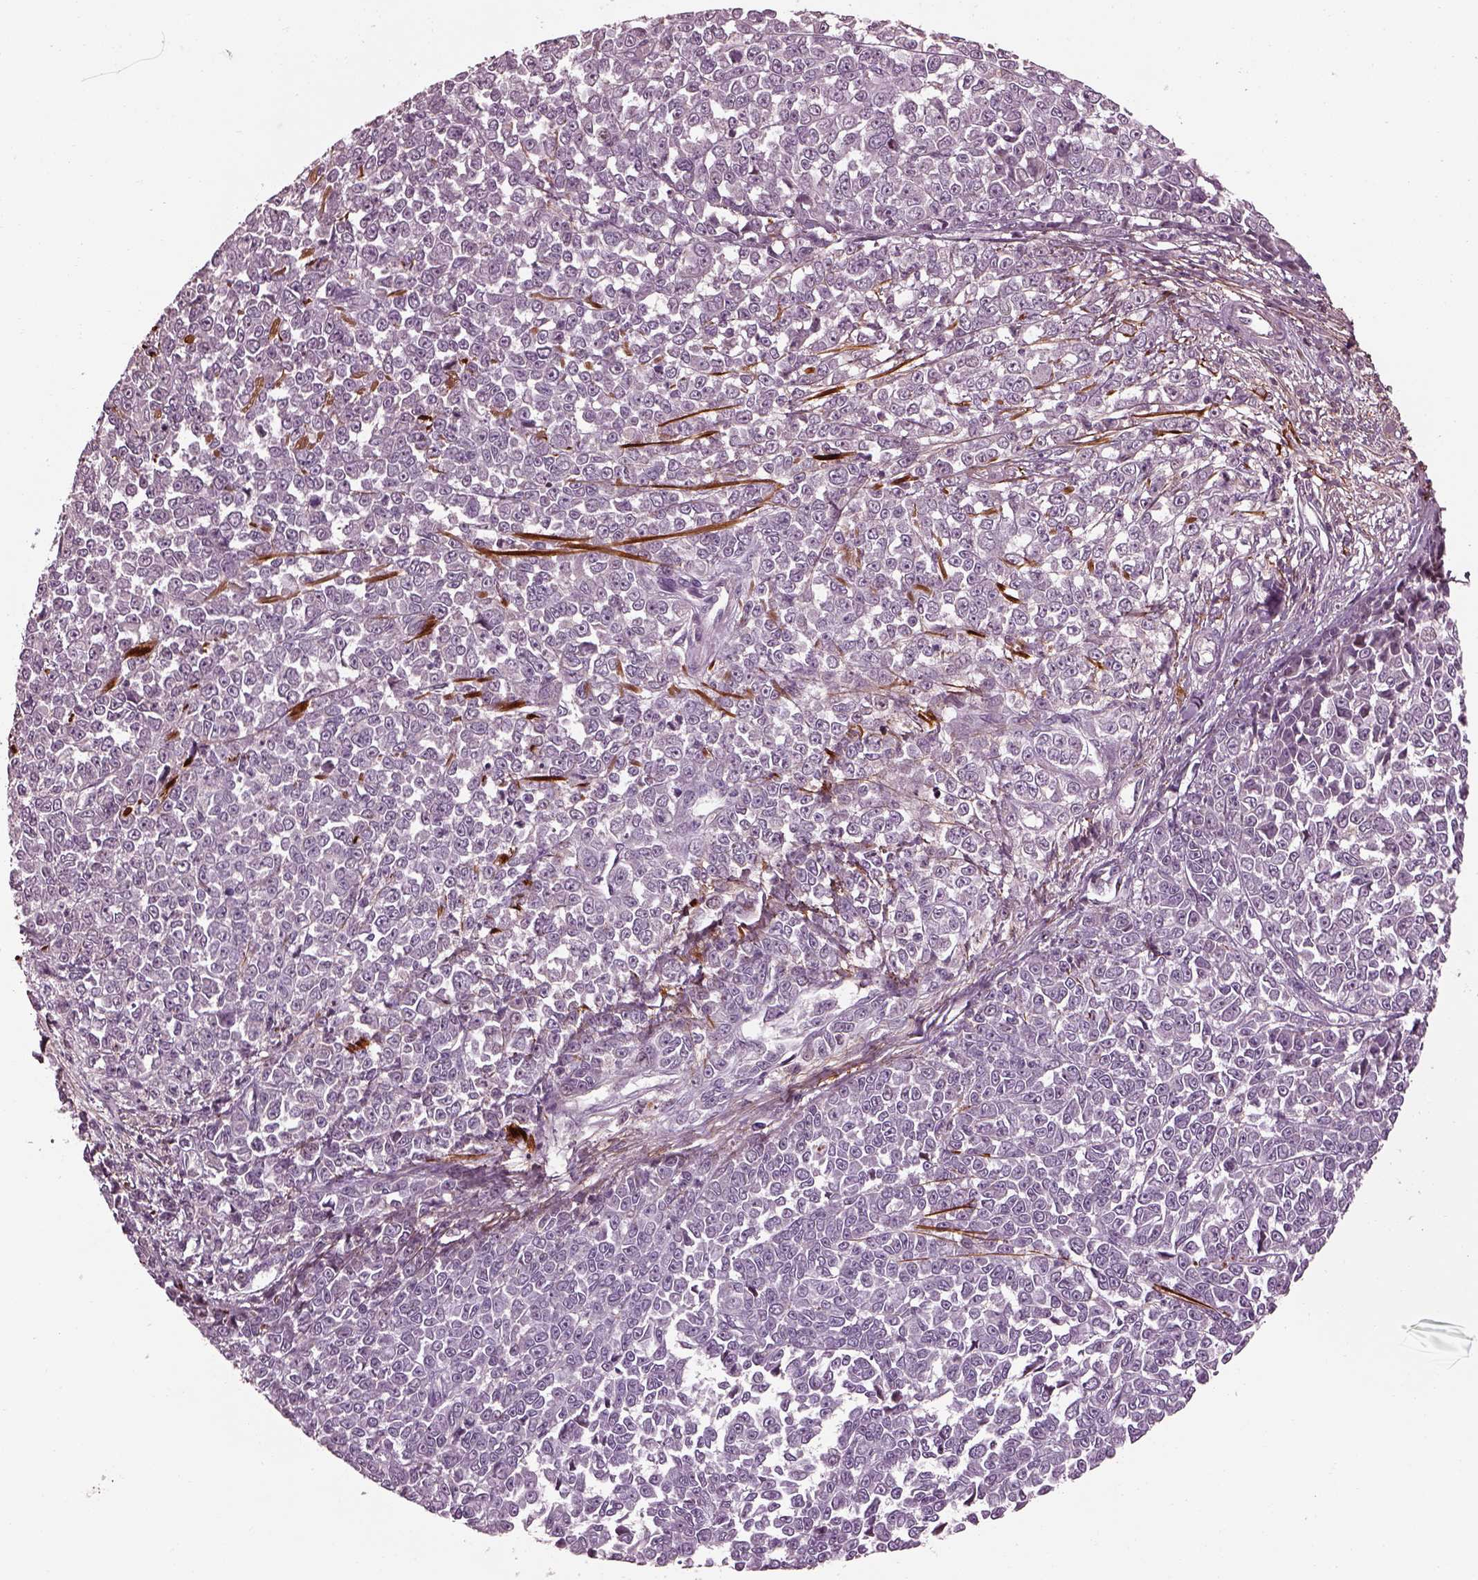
{"staining": {"intensity": "negative", "quantity": "none", "location": "none"}, "tissue": "melanoma", "cell_type": "Tumor cells", "image_type": "cancer", "snomed": [{"axis": "morphology", "description": "Malignant melanoma, NOS"}, {"axis": "topography", "description": "Skin"}], "caption": "This is an immunohistochemistry photomicrograph of melanoma. There is no expression in tumor cells.", "gene": "EFEMP1", "patient": {"sex": "female", "age": 95}}